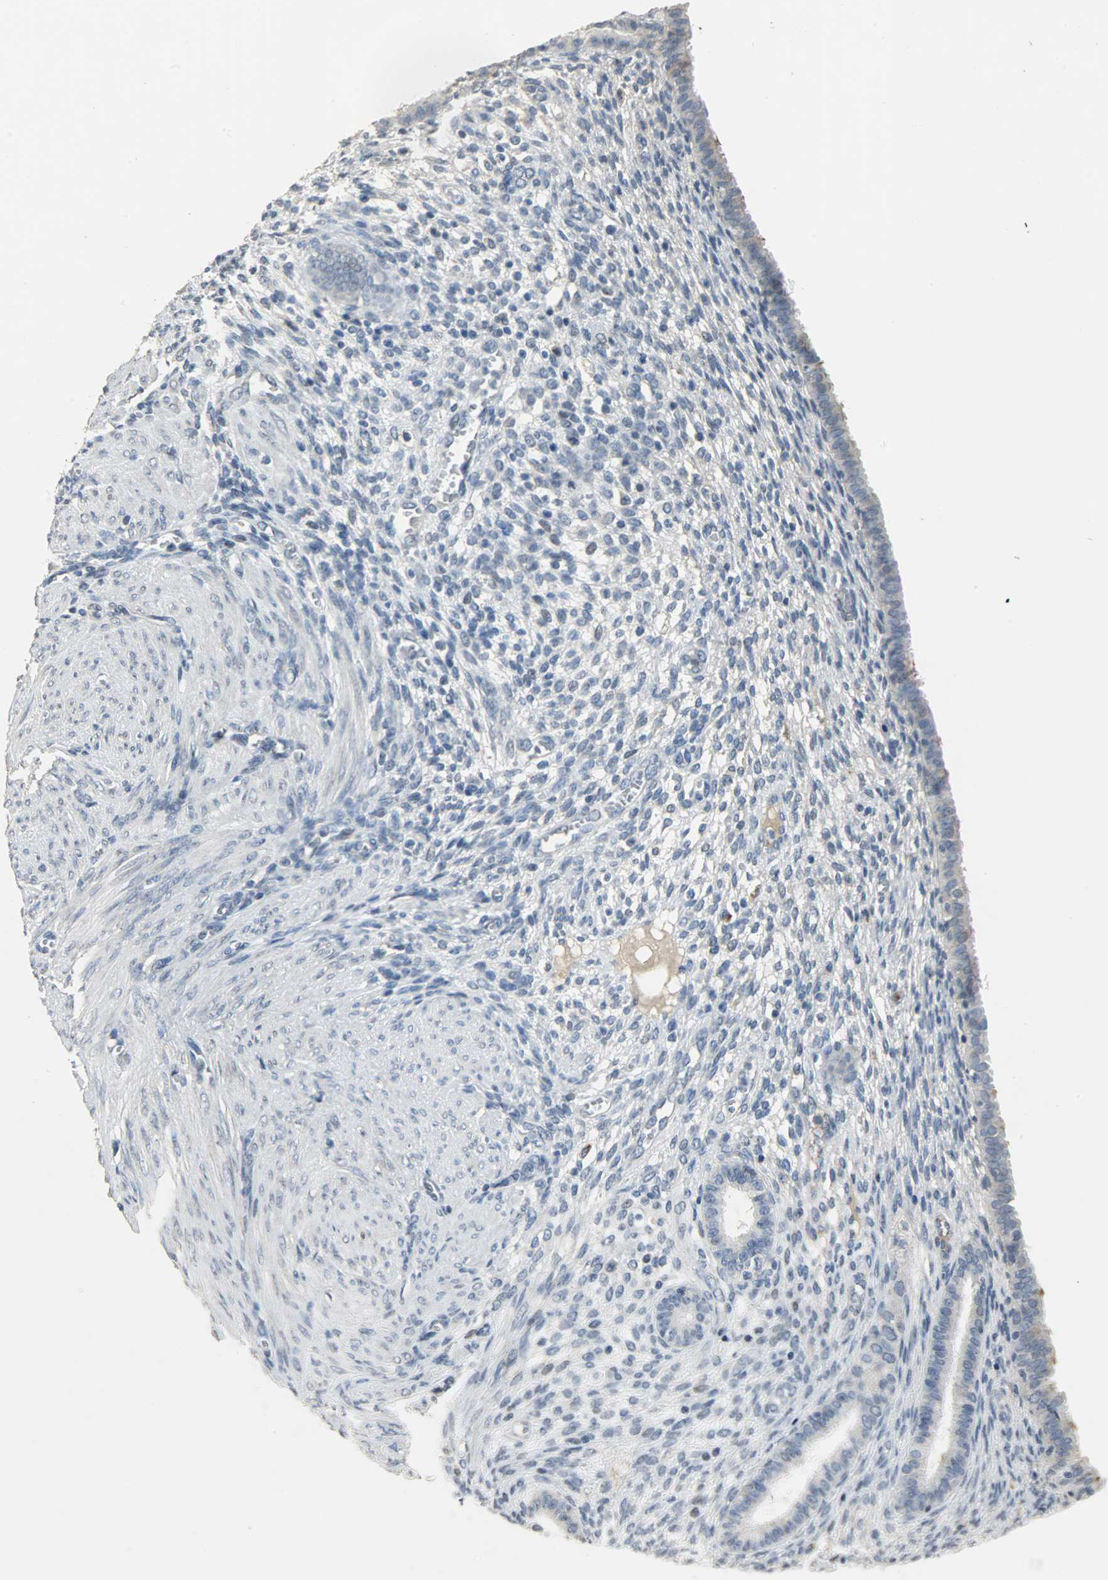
{"staining": {"intensity": "negative", "quantity": "none", "location": "none"}, "tissue": "endometrium", "cell_type": "Cells in endometrial stroma", "image_type": "normal", "snomed": [{"axis": "morphology", "description": "Normal tissue, NOS"}, {"axis": "topography", "description": "Endometrium"}], "caption": "Immunohistochemistry of unremarkable endometrium shows no expression in cells in endometrial stroma. (DAB (3,3'-diaminobenzidine) immunohistochemistry (IHC), high magnification).", "gene": "DNAJB6", "patient": {"sex": "female", "age": 72}}